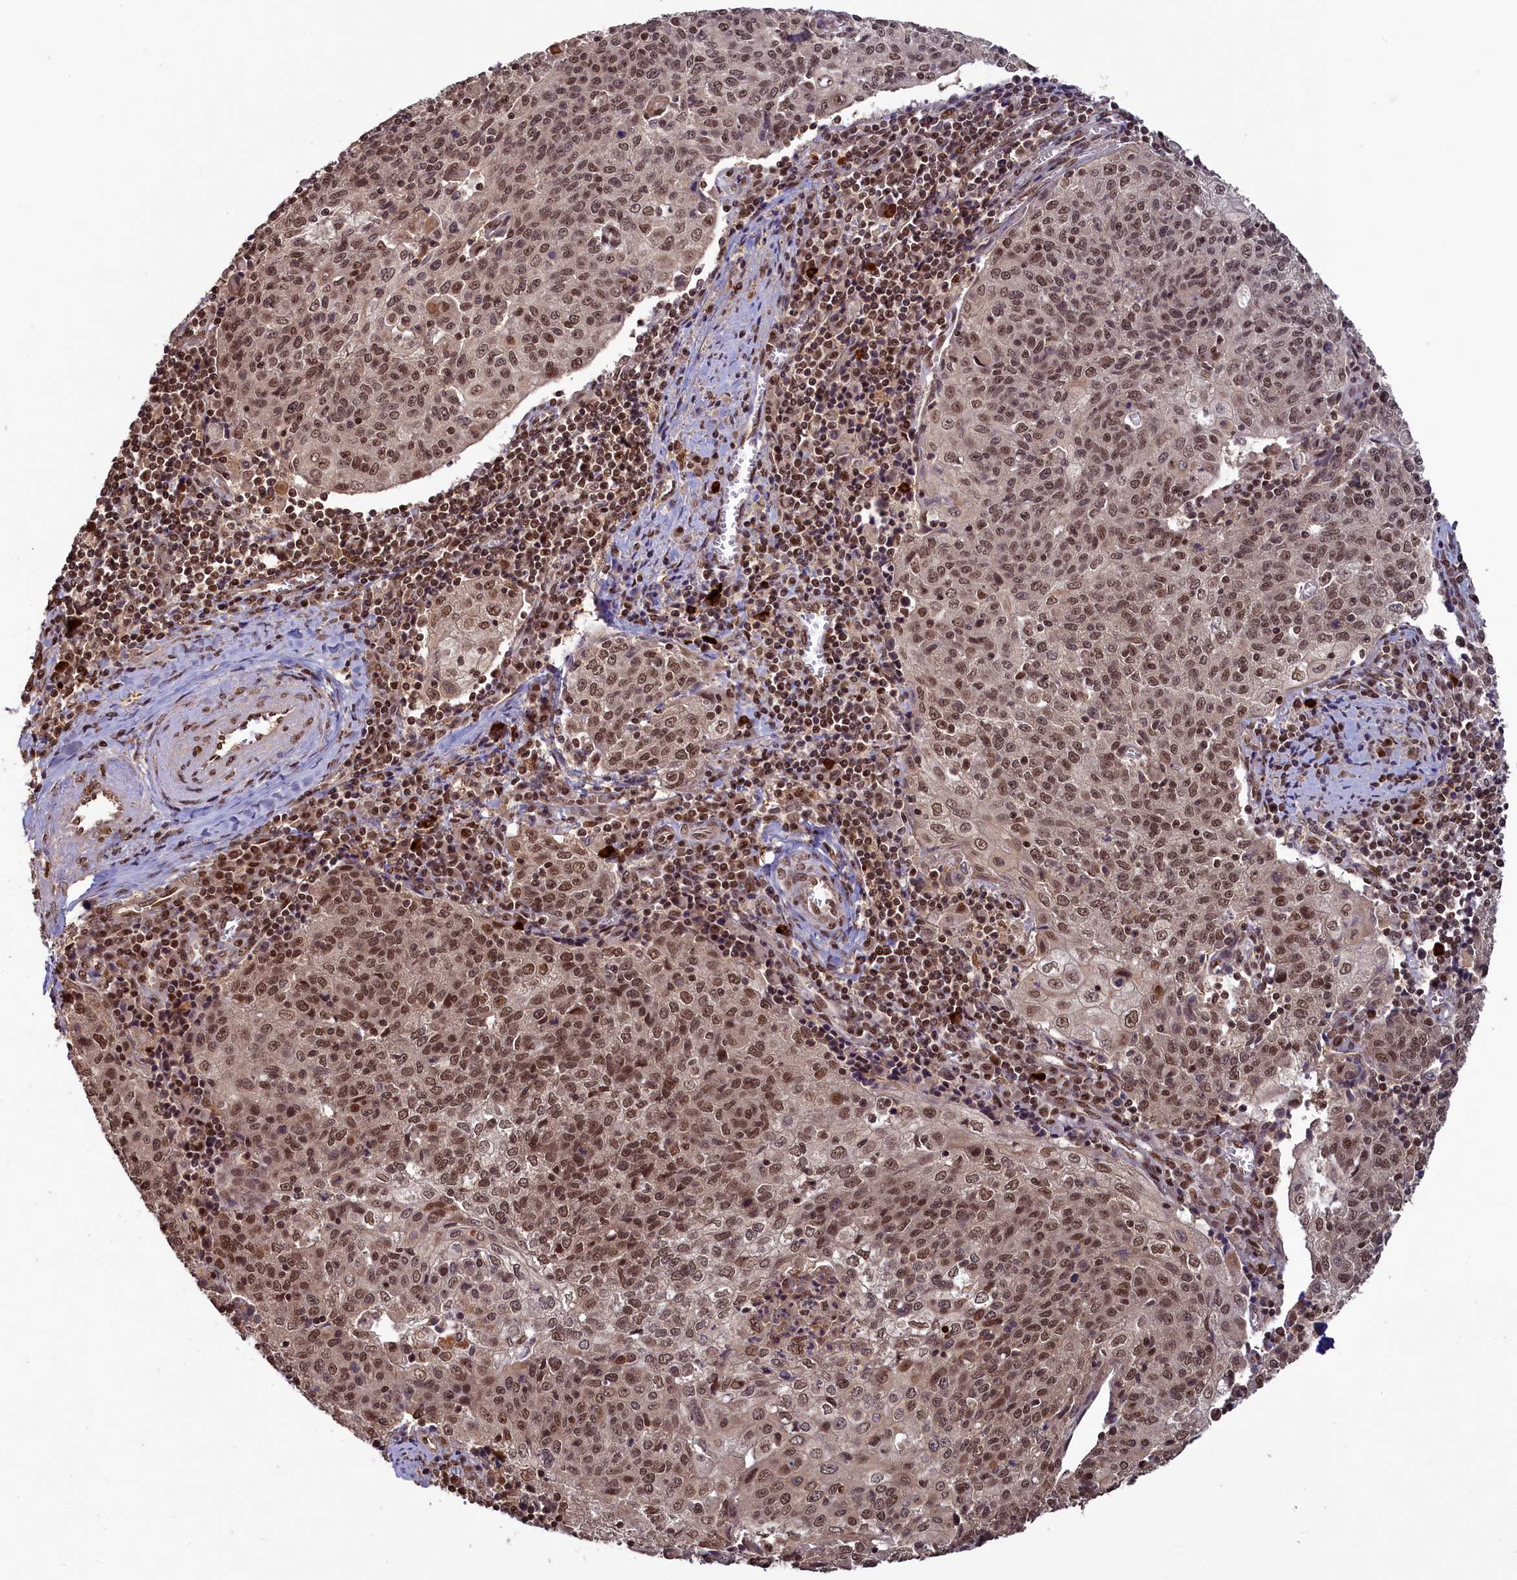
{"staining": {"intensity": "moderate", "quantity": ">75%", "location": "nuclear"}, "tissue": "cervical cancer", "cell_type": "Tumor cells", "image_type": "cancer", "snomed": [{"axis": "morphology", "description": "Squamous cell carcinoma, NOS"}, {"axis": "topography", "description": "Cervix"}], "caption": "A brown stain shows moderate nuclear expression of a protein in squamous cell carcinoma (cervical) tumor cells.", "gene": "NAE1", "patient": {"sex": "female", "age": 48}}